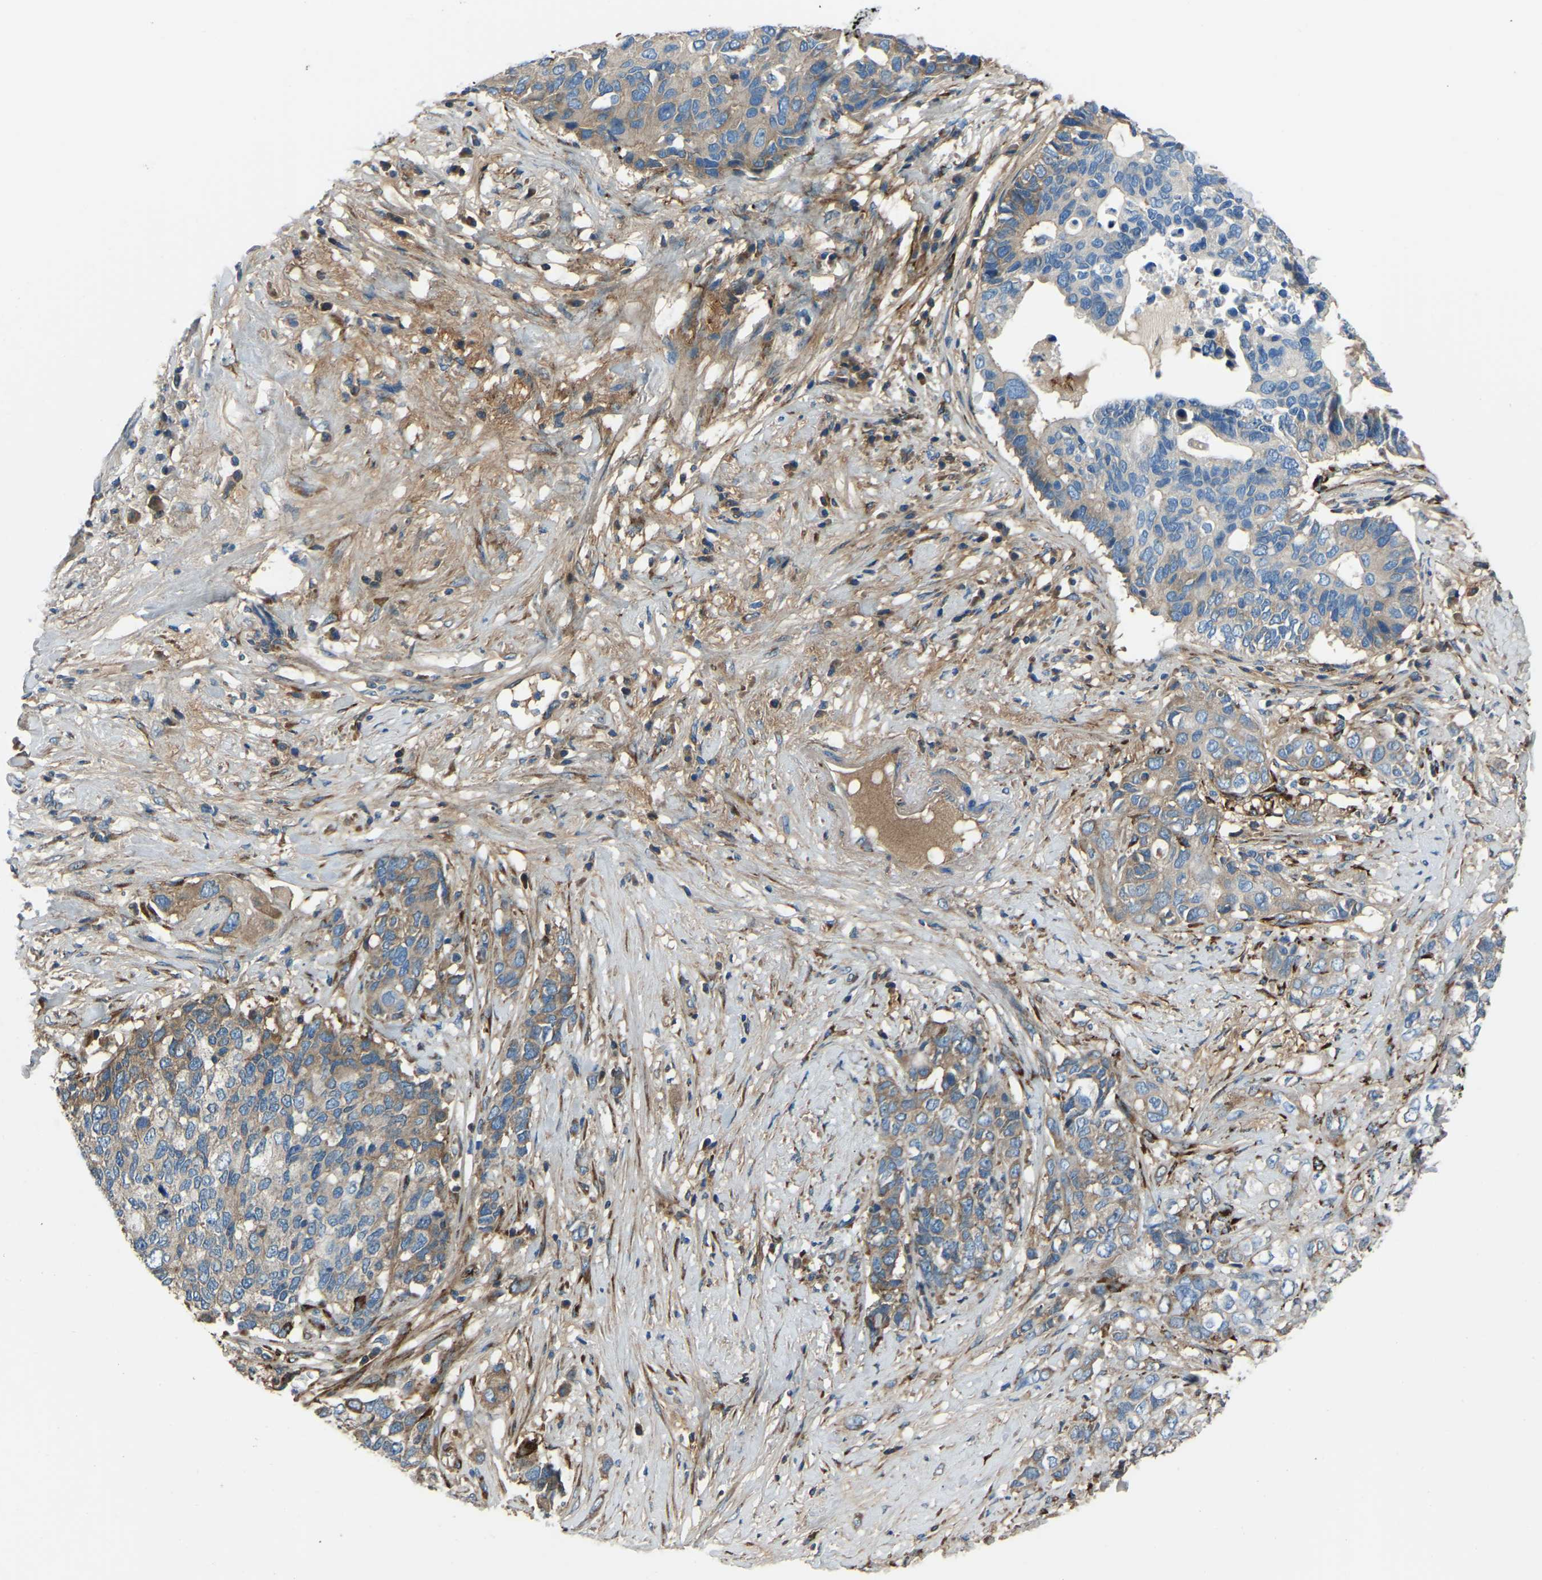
{"staining": {"intensity": "moderate", "quantity": "25%-75%", "location": "cytoplasmic/membranous"}, "tissue": "pancreatic cancer", "cell_type": "Tumor cells", "image_type": "cancer", "snomed": [{"axis": "morphology", "description": "Adenocarcinoma, NOS"}, {"axis": "topography", "description": "Pancreas"}], "caption": "Pancreatic adenocarcinoma stained for a protein (brown) shows moderate cytoplasmic/membranous positive expression in about 25%-75% of tumor cells.", "gene": "COL3A1", "patient": {"sex": "female", "age": 56}}